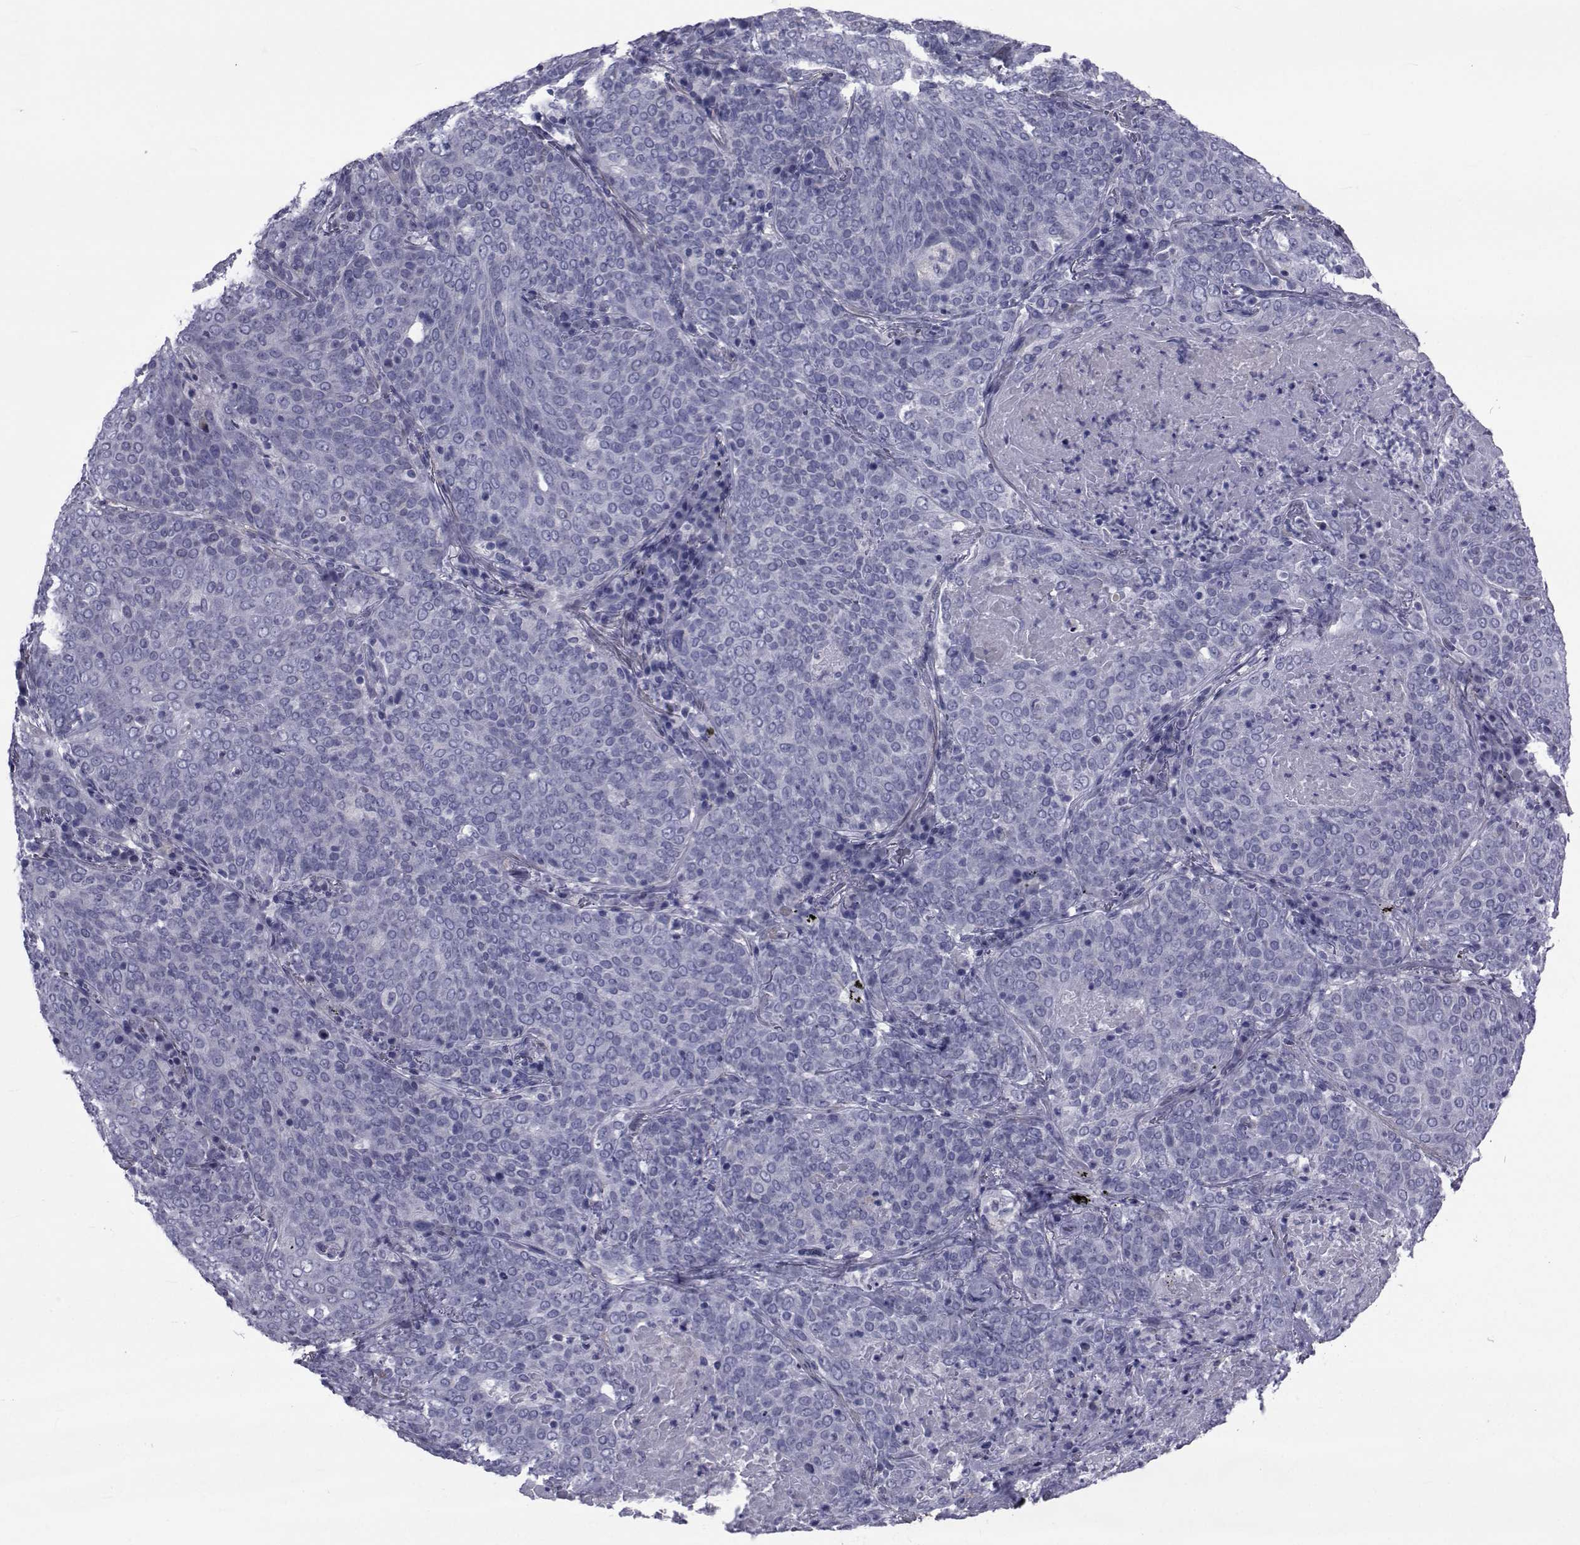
{"staining": {"intensity": "negative", "quantity": "none", "location": "none"}, "tissue": "lung cancer", "cell_type": "Tumor cells", "image_type": "cancer", "snomed": [{"axis": "morphology", "description": "Squamous cell carcinoma, NOS"}, {"axis": "topography", "description": "Lung"}], "caption": "There is no significant expression in tumor cells of lung cancer.", "gene": "GKAP1", "patient": {"sex": "male", "age": 82}}